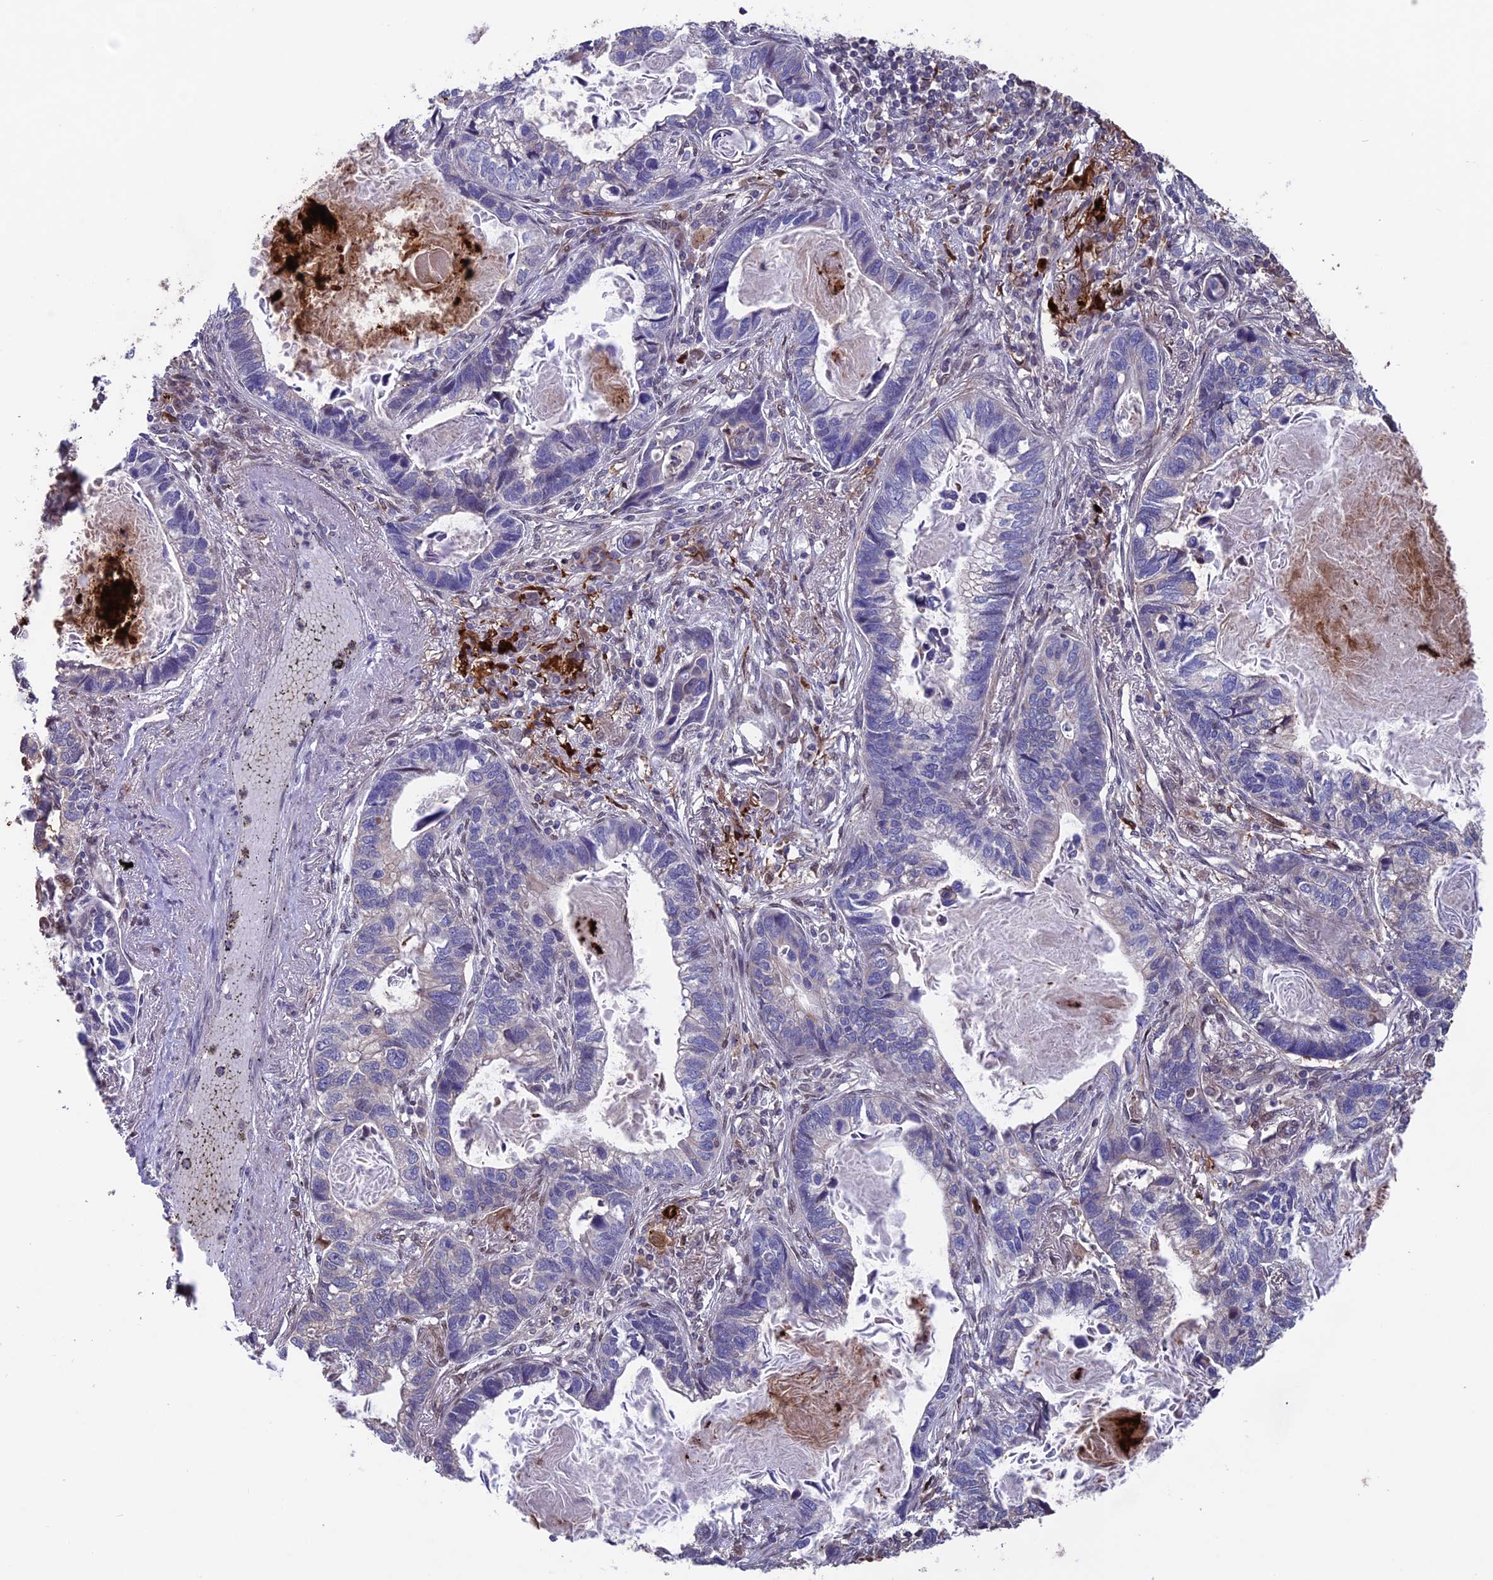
{"staining": {"intensity": "negative", "quantity": "none", "location": "none"}, "tissue": "lung cancer", "cell_type": "Tumor cells", "image_type": "cancer", "snomed": [{"axis": "morphology", "description": "Adenocarcinoma, NOS"}, {"axis": "topography", "description": "Lung"}], "caption": "Immunohistochemistry (IHC) micrograph of human lung cancer (adenocarcinoma) stained for a protein (brown), which shows no staining in tumor cells.", "gene": "MAST2", "patient": {"sex": "male", "age": 67}}